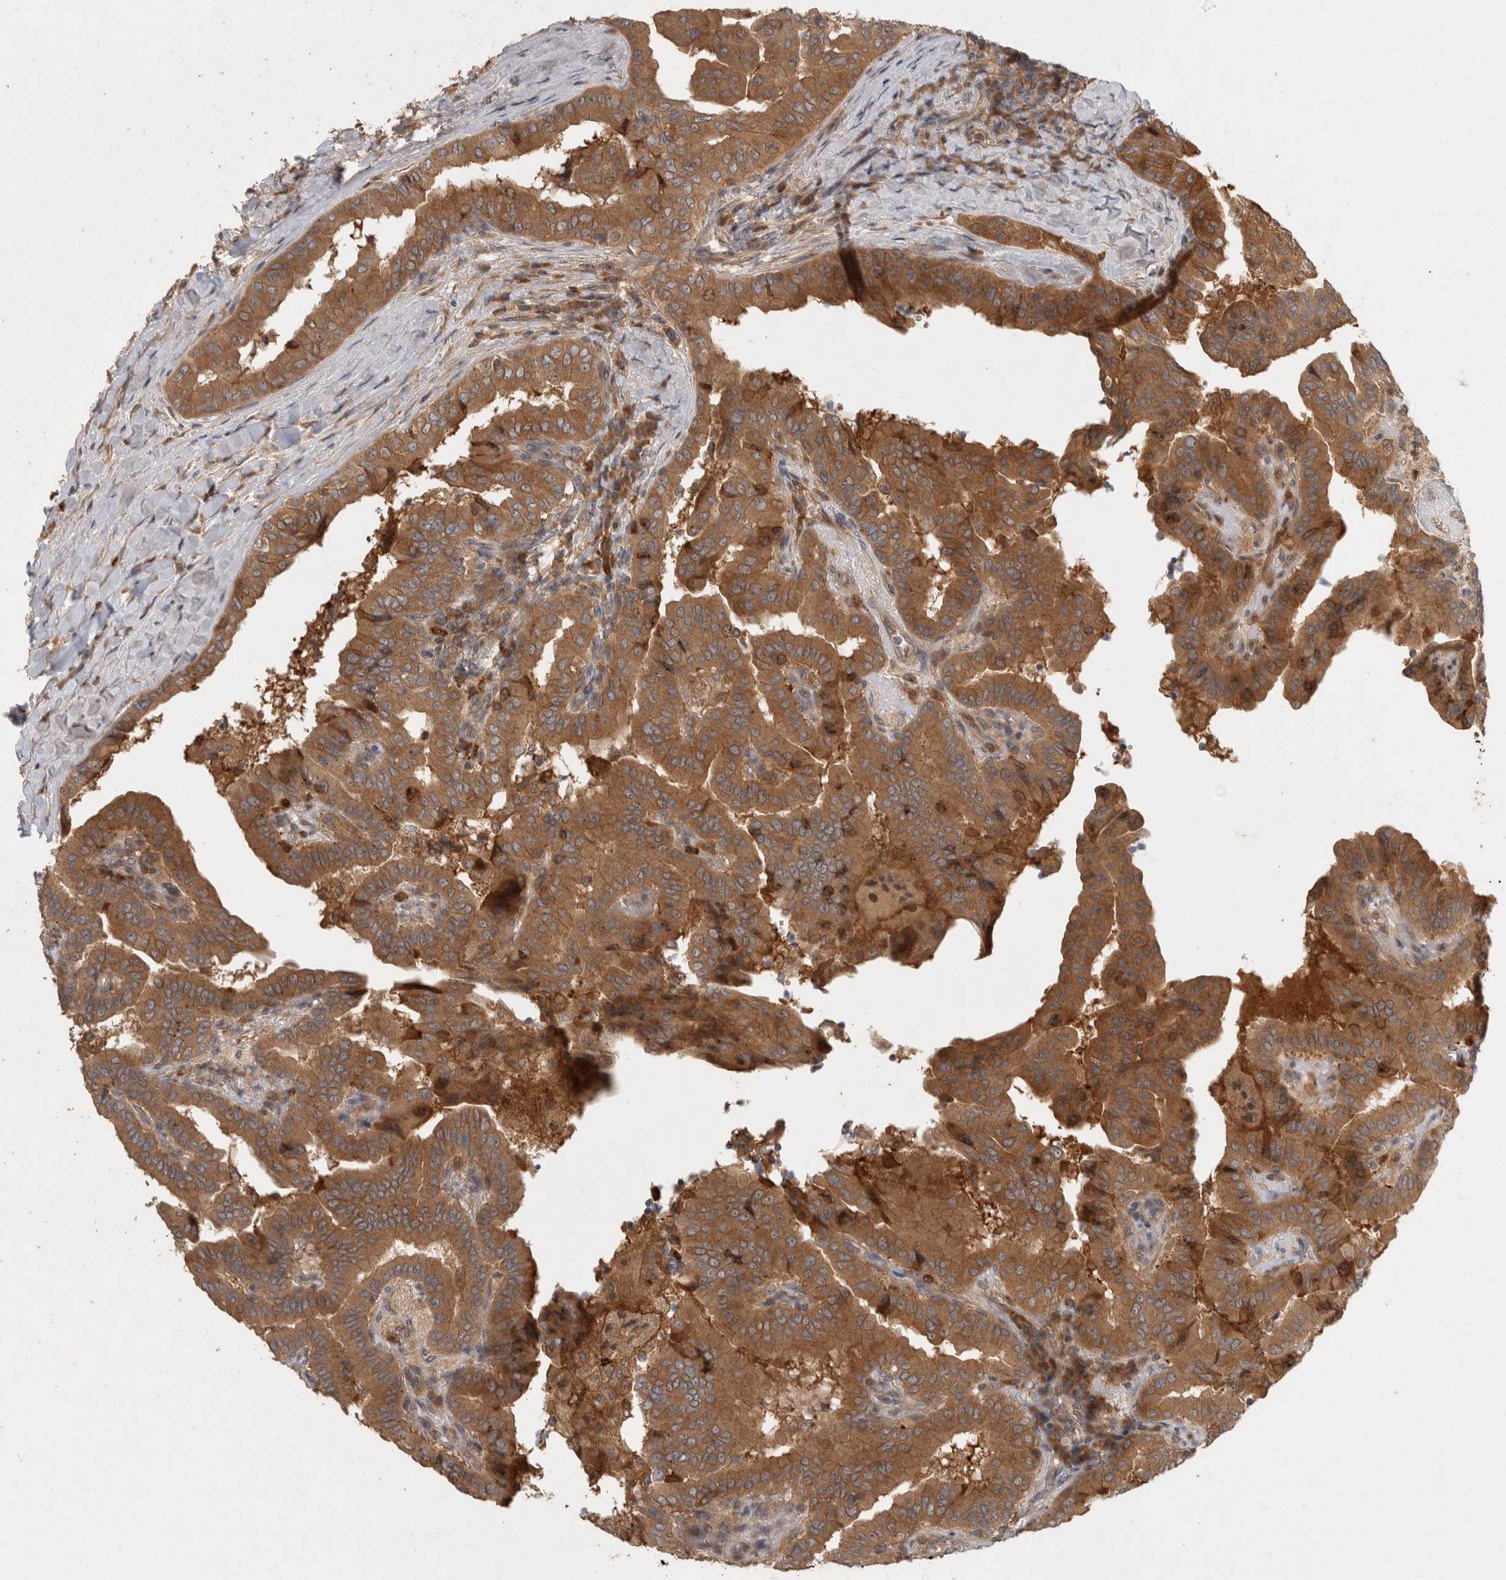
{"staining": {"intensity": "moderate", "quantity": ">75%", "location": "cytoplasmic/membranous"}, "tissue": "thyroid cancer", "cell_type": "Tumor cells", "image_type": "cancer", "snomed": [{"axis": "morphology", "description": "Papillary adenocarcinoma, NOS"}, {"axis": "topography", "description": "Thyroid gland"}], "caption": "This histopathology image exhibits thyroid cancer (papillary adenocarcinoma) stained with immunohistochemistry to label a protein in brown. The cytoplasmic/membranous of tumor cells show moderate positivity for the protein. Nuclei are counter-stained blue.", "gene": "VEPH1", "patient": {"sex": "male", "age": 33}}